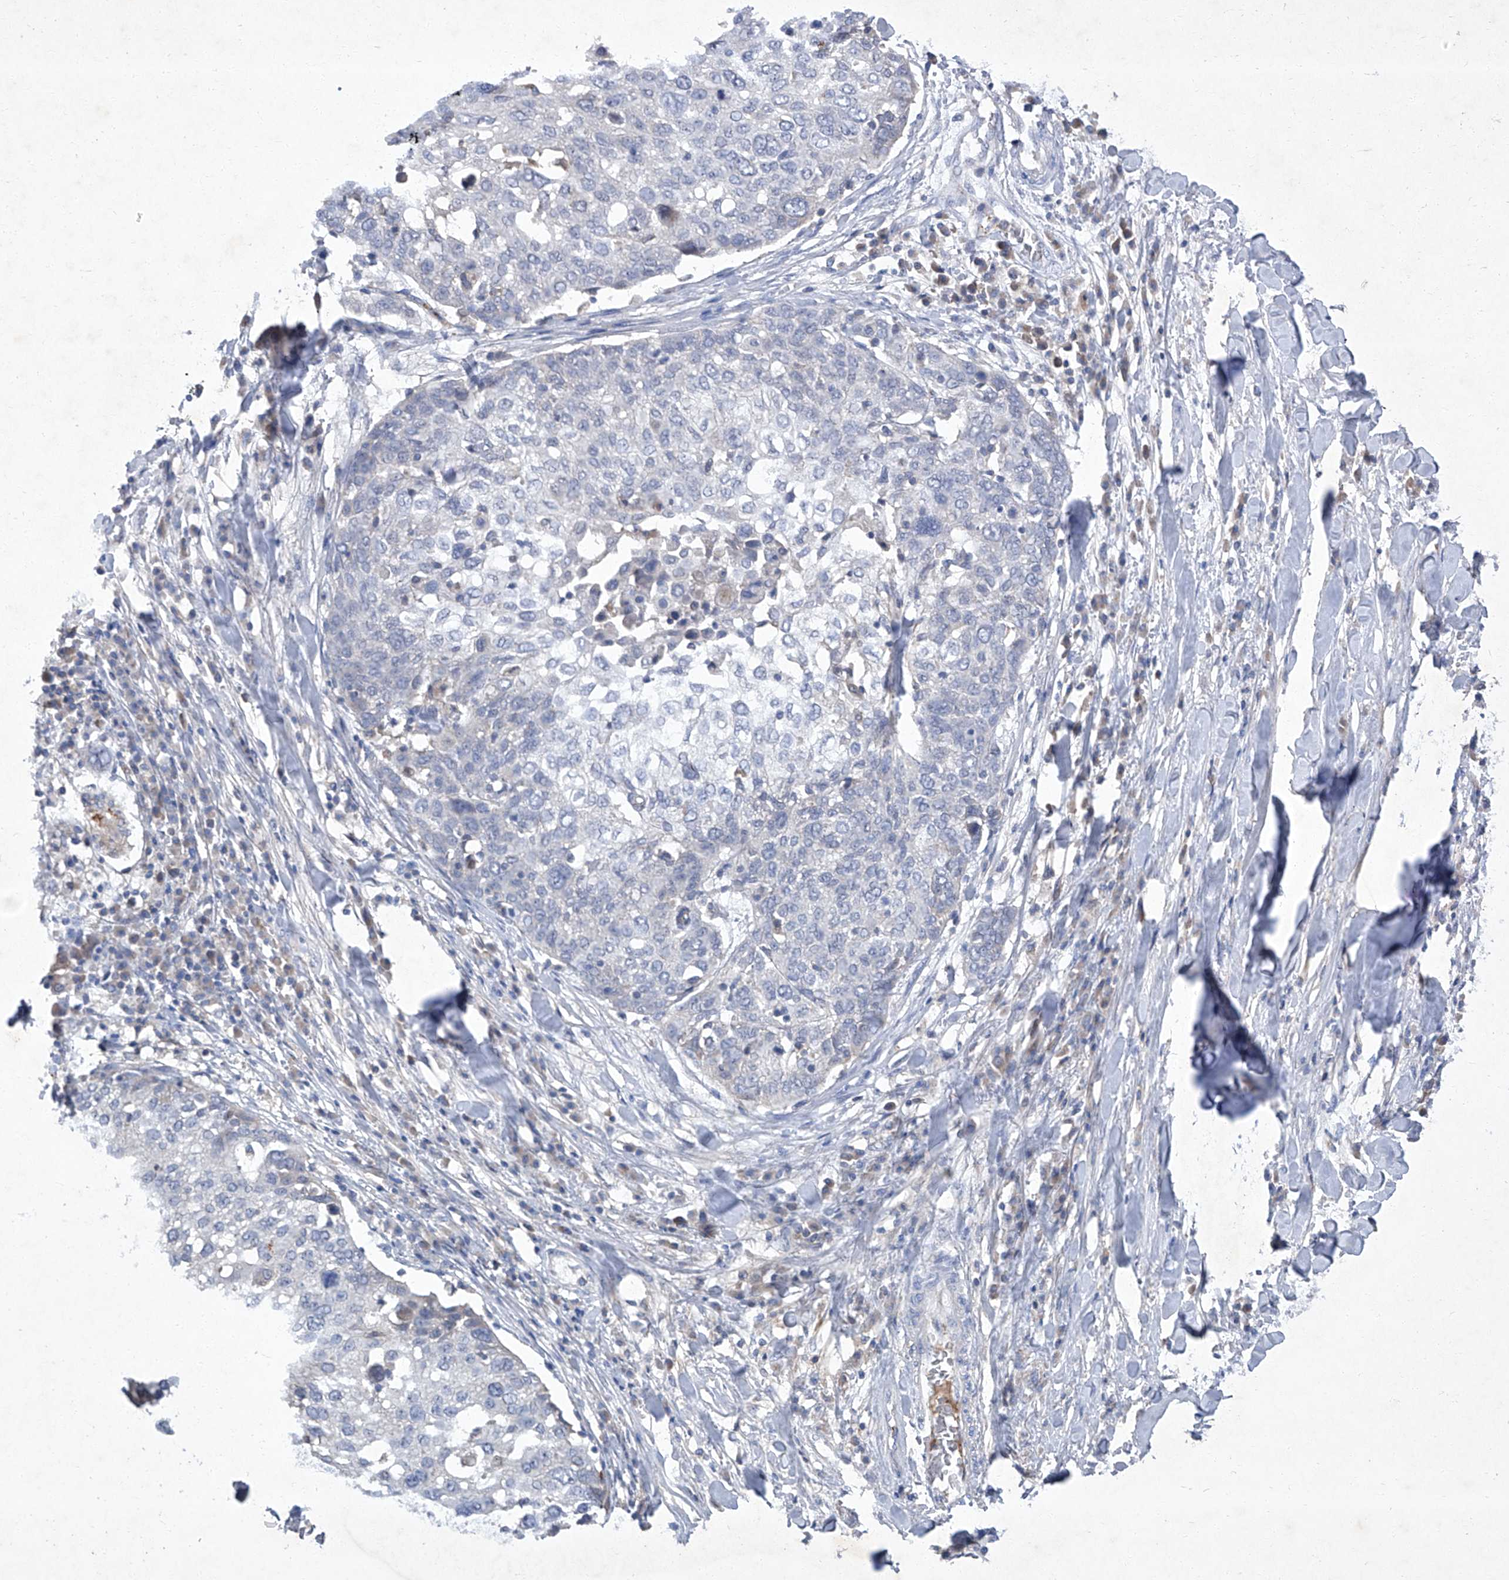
{"staining": {"intensity": "negative", "quantity": "none", "location": "none"}, "tissue": "lung cancer", "cell_type": "Tumor cells", "image_type": "cancer", "snomed": [{"axis": "morphology", "description": "Squamous cell carcinoma, NOS"}, {"axis": "topography", "description": "Lung"}], "caption": "Immunohistochemistry histopathology image of neoplastic tissue: lung cancer (squamous cell carcinoma) stained with DAB exhibits no significant protein expression in tumor cells.", "gene": "SBK2", "patient": {"sex": "male", "age": 65}}